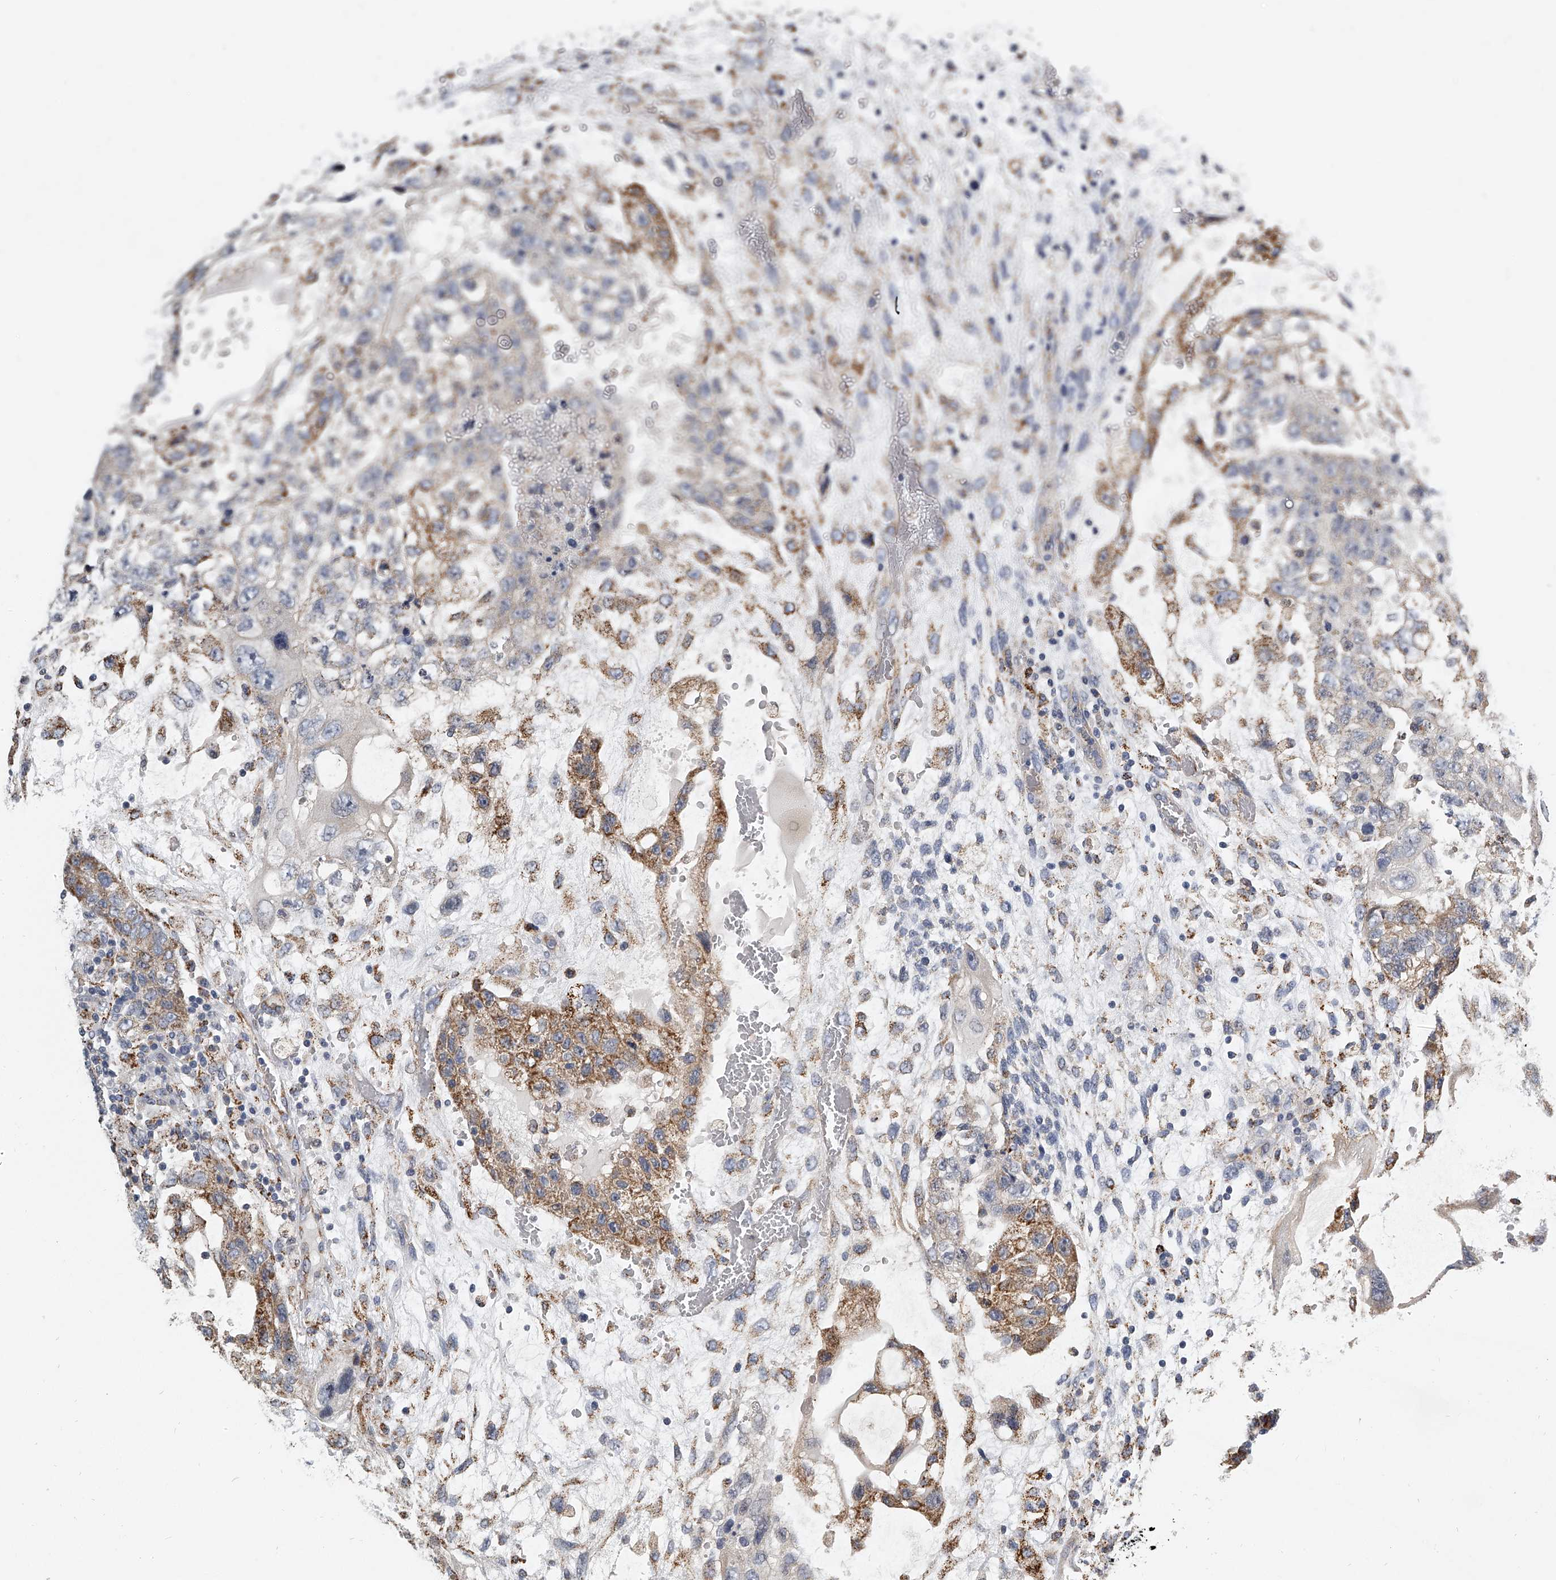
{"staining": {"intensity": "moderate", "quantity": "25%-75%", "location": "cytoplasmic/membranous"}, "tissue": "testis cancer", "cell_type": "Tumor cells", "image_type": "cancer", "snomed": [{"axis": "morphology", "description": "Carcinoma, Embryonal, NOS"}, {"axis": "topography", "description": "Testis"}], "caption": "Testis cancer (embryonal carcinoma) stained for a protein (brown) displays moderate cytoplasmic/membranous positive expression in about 25%-75% of tumor cells.", "gene": "KLHL7", "patient": {"sex": "male", "age": 36}}